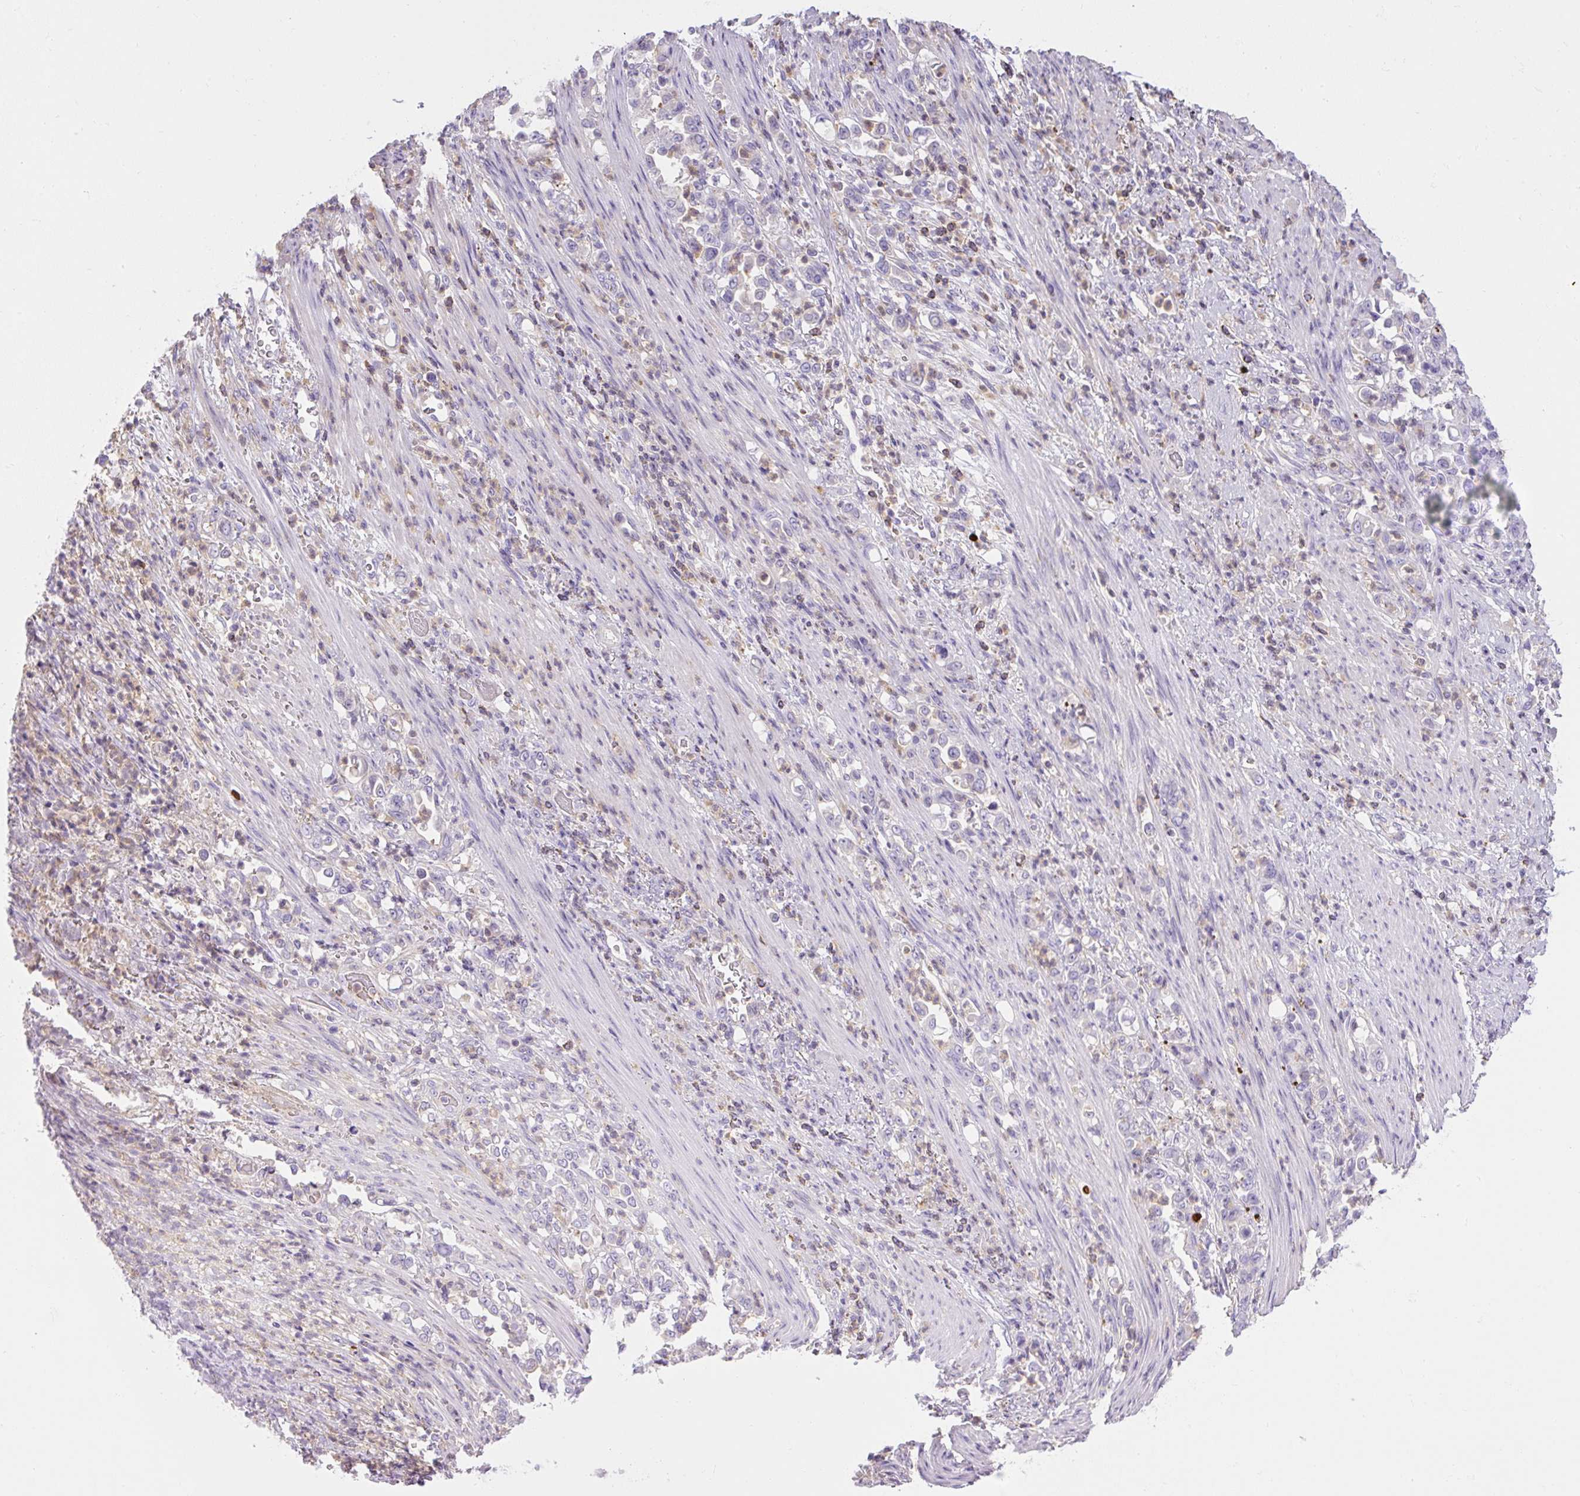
{"staining": {"intensity": "negative", "quantity": "none", "location": "none"}, "tissue": "stomach cancer", "cell_type": "Tumor cells", "image_type": "cancer", "snomed": [{"axis": "morphology", "description": "Normal tissue, NOS"}, {"axis": "morphology", "description": "Adenocarcinoma, NOS"}, {"axis": "topography", "description": "Stomach"}], "caption": "Image shows no significant protein expression in tumor cells of stomach cancer. (Brightfield microscopy of DAB (3,3'-diaminobenzidine) immunohistochemistry (IHC) at high magnification).", "gene": "PIP5KL1", "patient": {"sex": "female", "age": 79}}